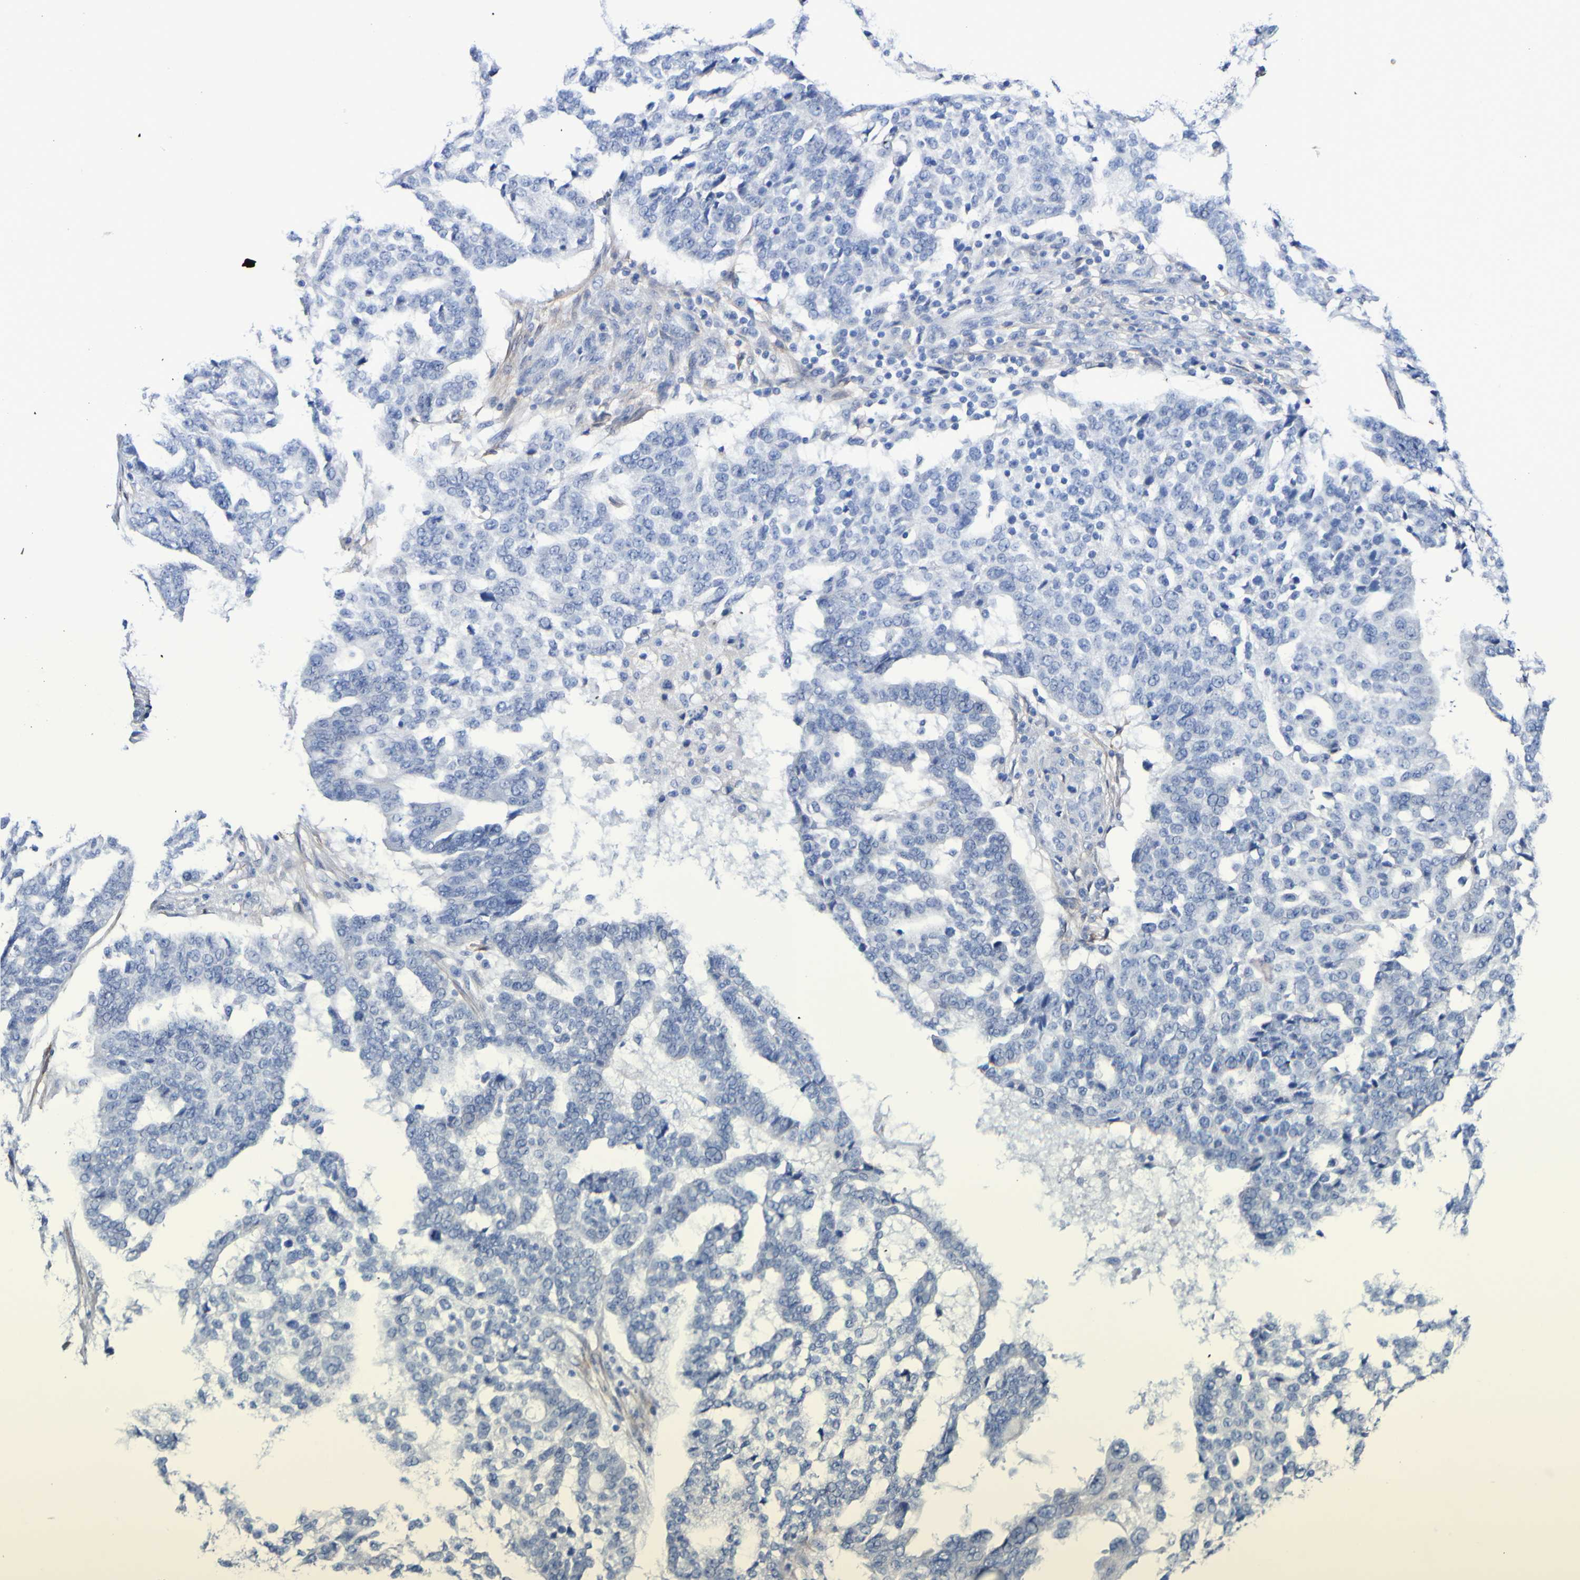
{"staining": {"intensity": "negative", "quantity": "none", "location": "none"}, "tissue": "ovarian cancer", "cell_type": "Tumor cells", "image_type": "cancer", "snomed": [{"axis": "morphology", "description": "Cystadenocarcinoma, serous, NOS"}, {"axis": "topography", "description": "Ovary"}], "caption": "An image of human ovarian serous cystadenocarcinoma is negative for staining in tumor cells. Nuclei are stained in blue.", "gene": "SGCB", "patient": {"sex": "female", "age": 59}}